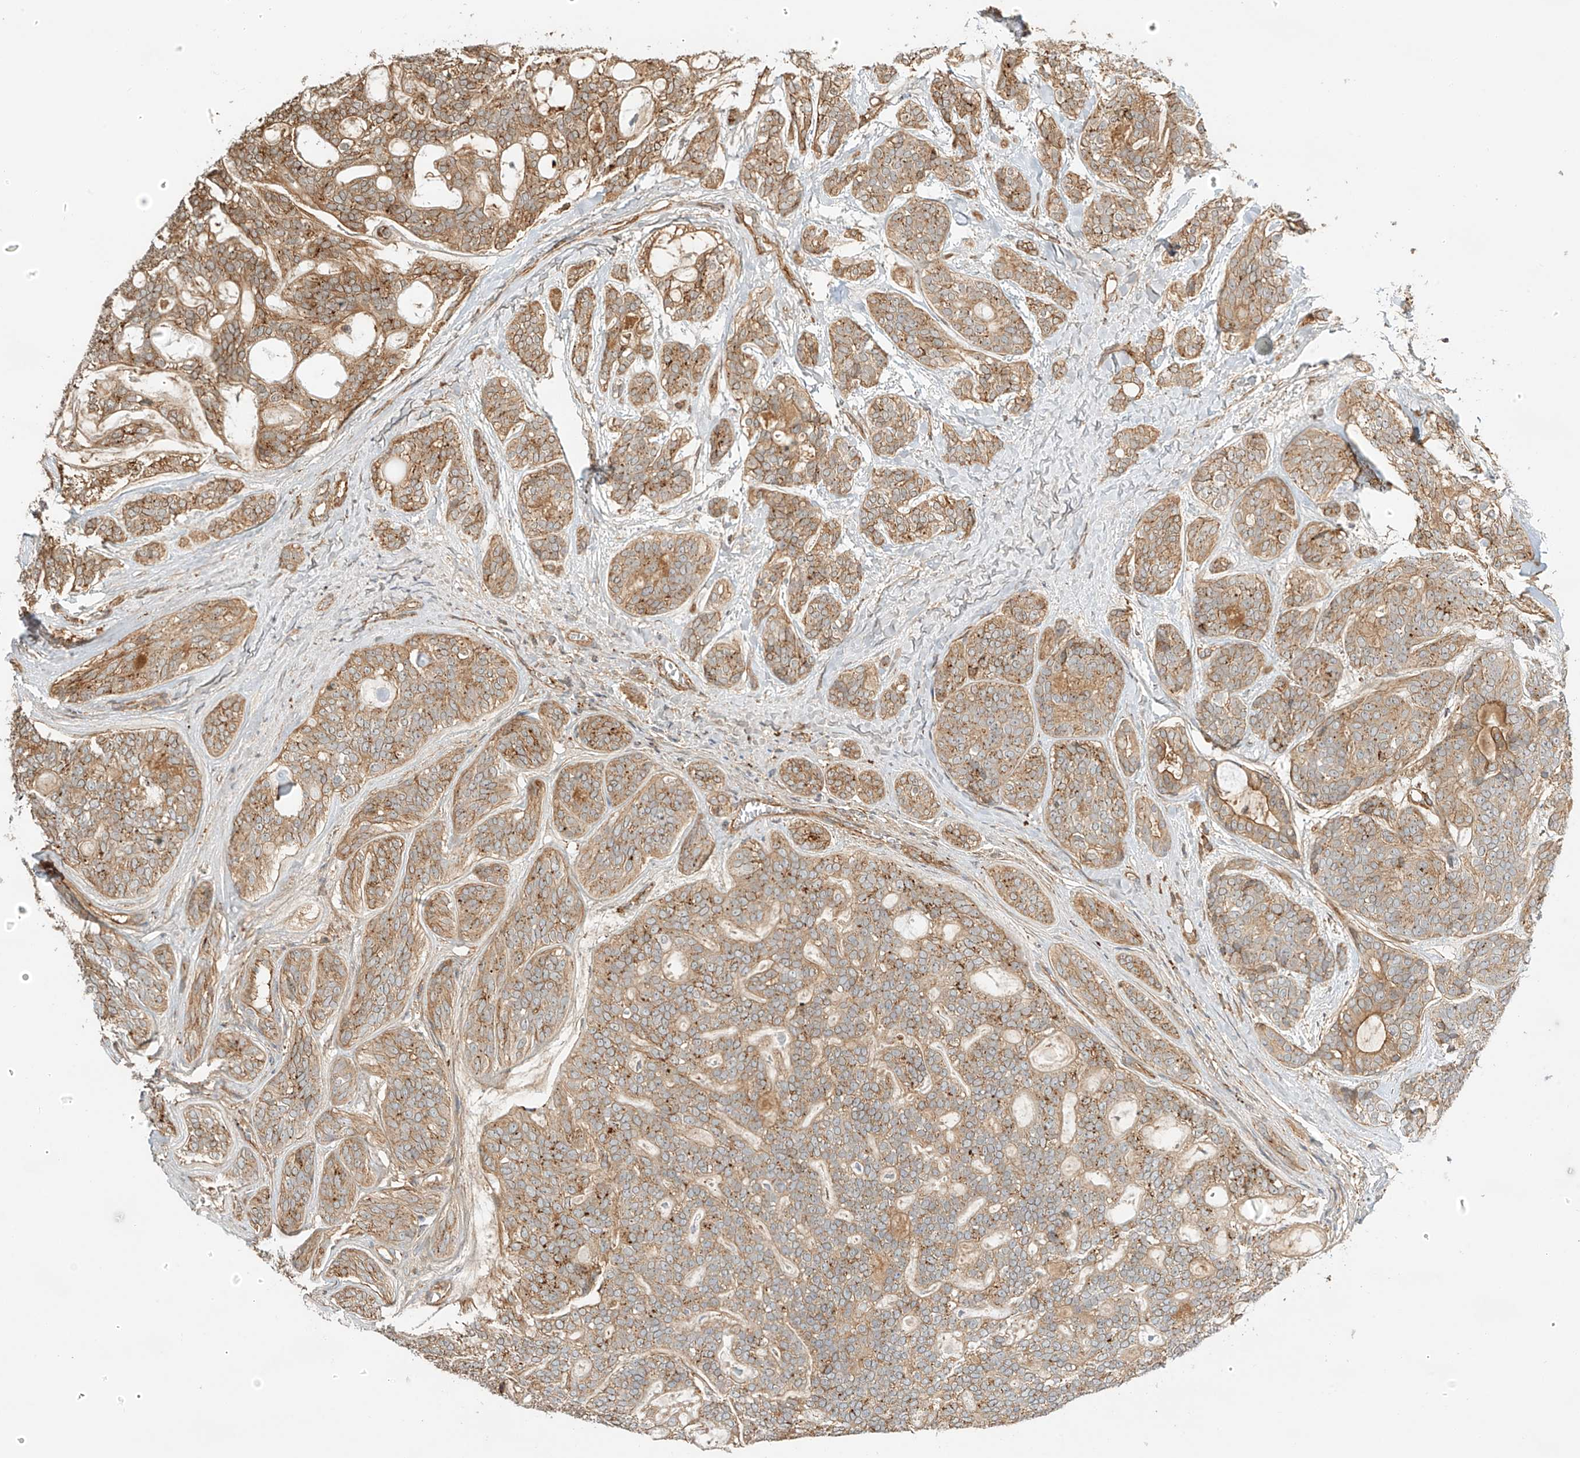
{"staining": {"intensity": "moderate", "quantity": ">75%", "location": "cytoplasmic/membranous"}, "tissue": "head and neck cancer", "cell_type": "Tumor cells", "image_type": "cancer", "snomed": [{"axis": "morphology", "description": "Adenocarcinoma, NOS"}, {"axis": "topography", "description": "Head-Neck"}], "caption": "Head and neck adenocarcinoma stained with DAB (3,3'-diaminobenzidine) IHC demonstrates medium levels of moderate cytoplasmic/membranous staining in approximately >75% of tumor cells. Immunohistochemistry (ihc) stains the protein in brown and the nuclei are stained blue.", "gene": "CSMD3", "patient": {"sex": "male", "age": 66}}